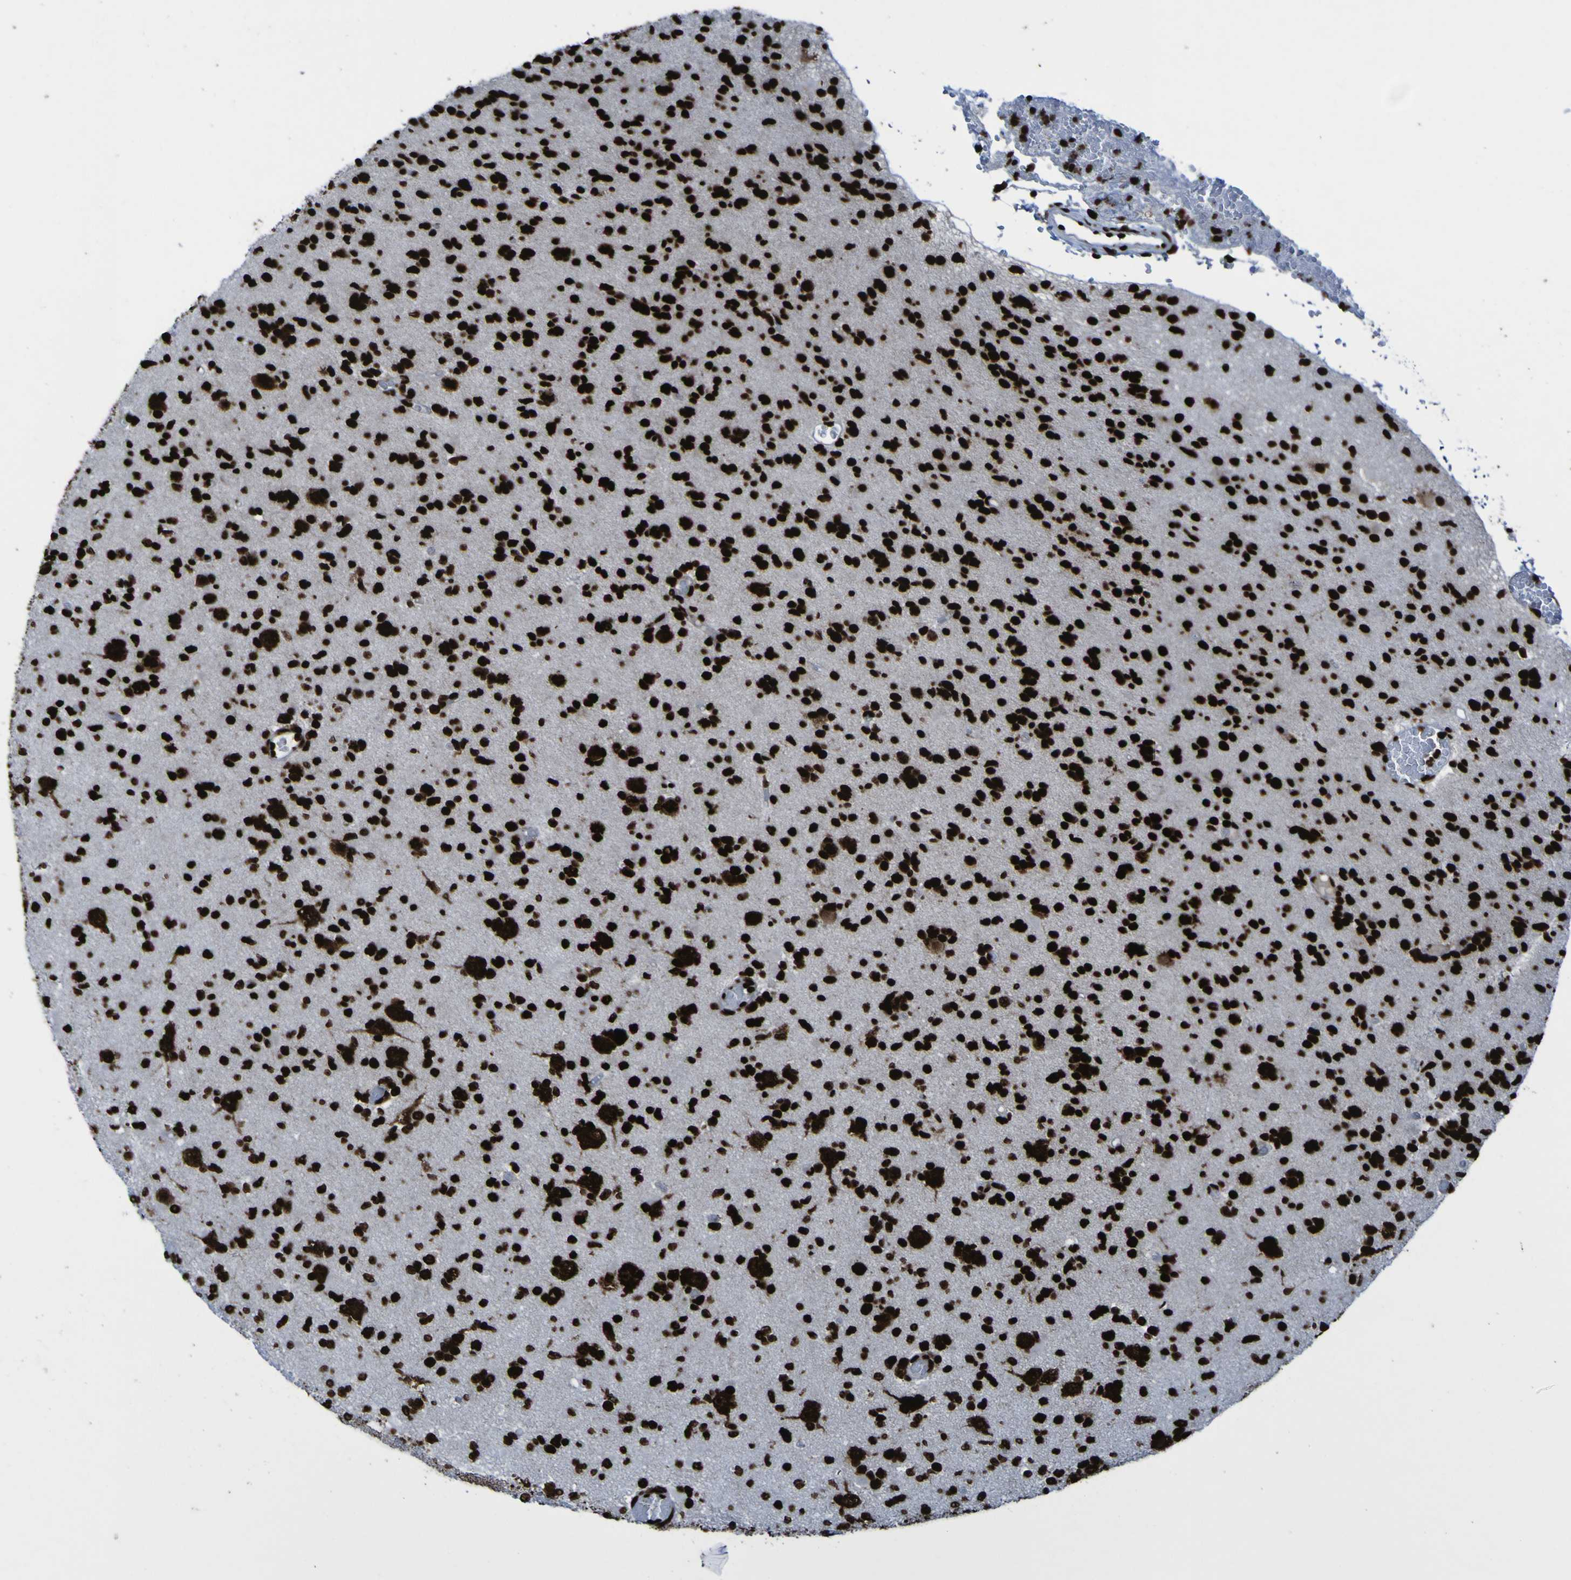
{"staining": {"intensity": "strong", "quantity": ">75%", "location": "nuclear"}, "tissue": "glioma", "cell_type": "Tumor cells", "image_type": "cancer", "snomed": [{"axis": "morphology", "description": "Glioma, malignant, Low grade"}, {"axis": "topography", "description": "Brain"}], "caption": "Immunohistochemical staining of malignant glioma (low-grade) displays high levels of strong nuclear positivity in about >75% of tumor cells.", "gene": "NPM1", "patient": {"sex": "female", "age": 22}}